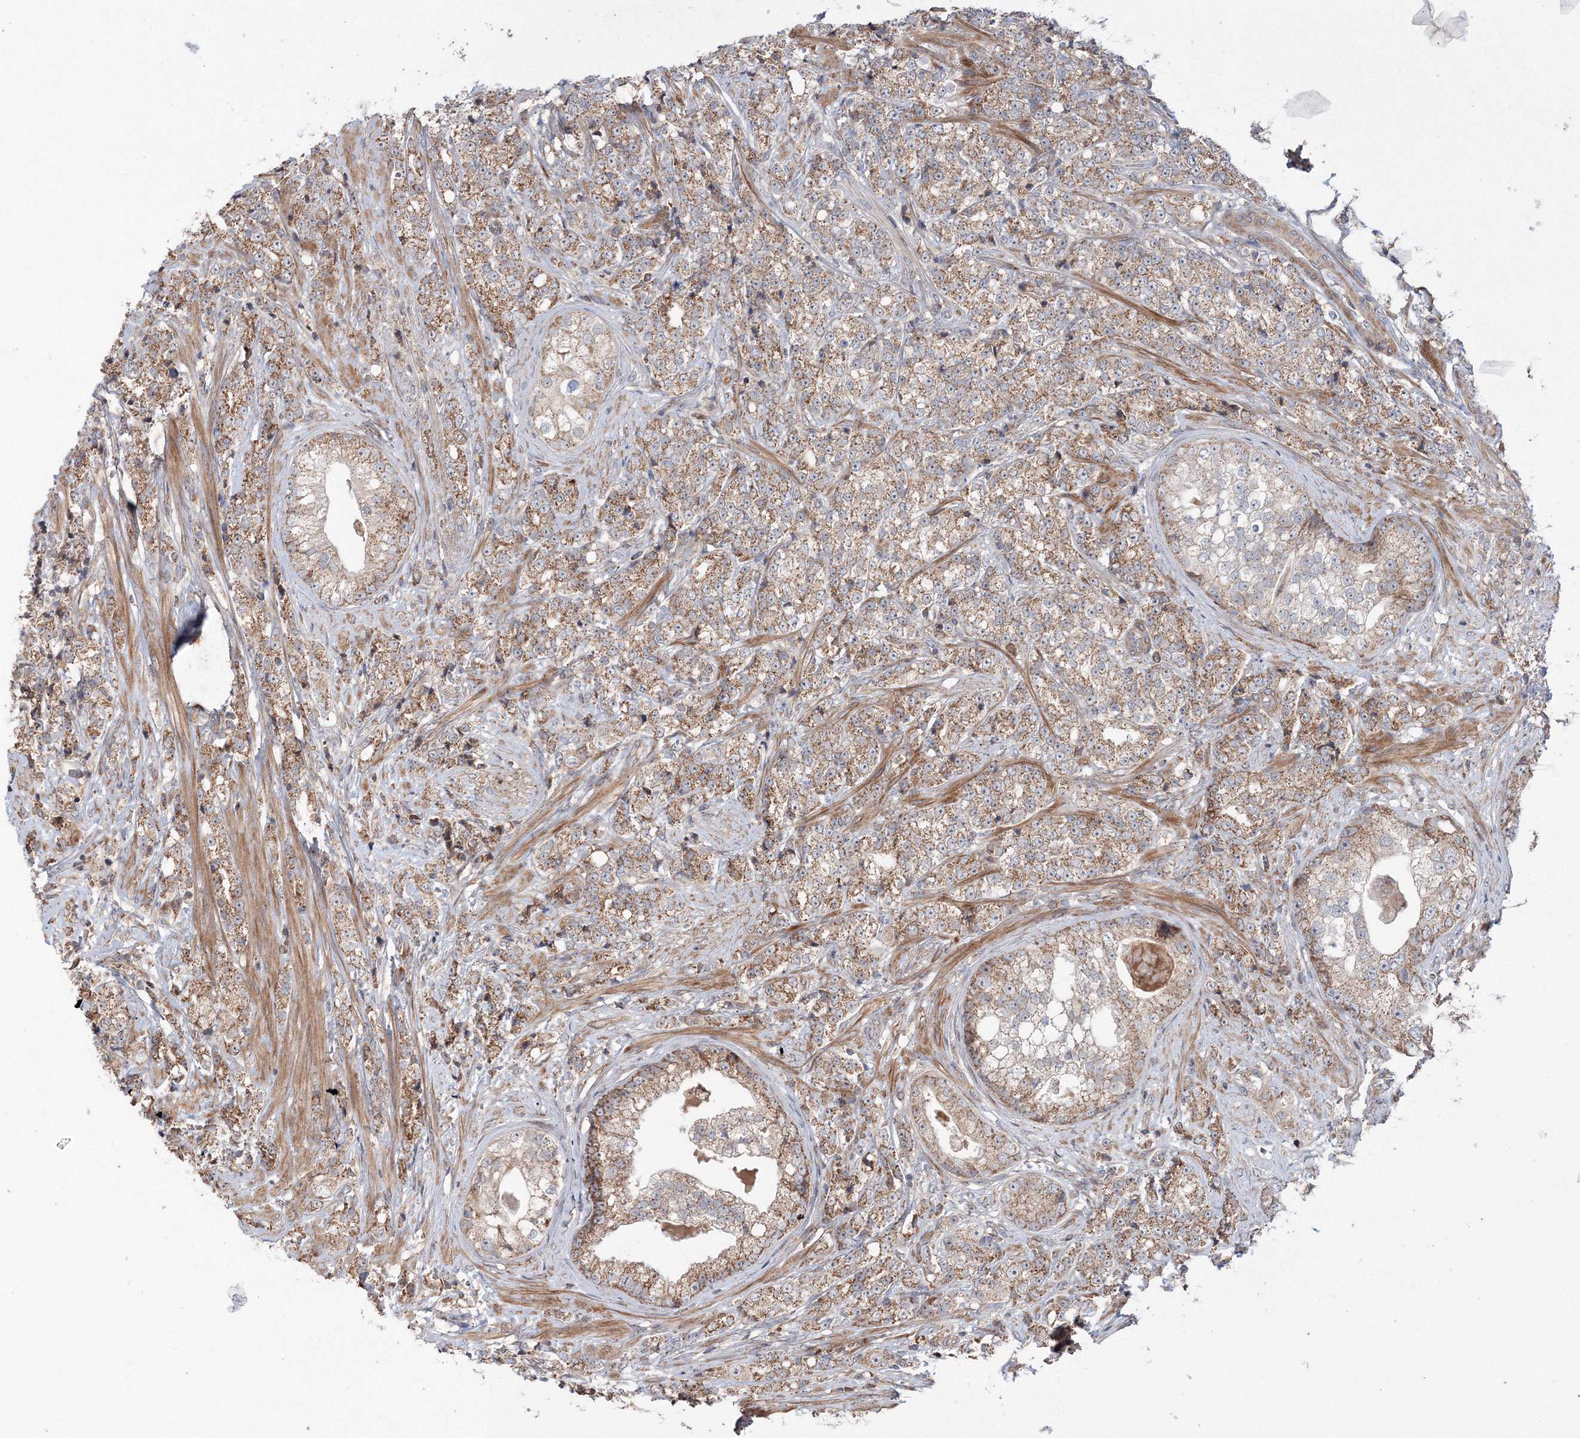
{"staining": {"intensity": "moderate", "quantity": ">75%", "location": "cytoplasmic/membranous"}, "tissue": "prostate cancer", "cell_type": "Tumor cells", "image_type": "cancer", "snomed": [{"axis": "morphology", "description": "Adenocarcinoma, High grade"}, {"axis": "topography", "description": "Prostate"}], "caption": "High-grade adenocarcinoma (prostate) stained for a protein demonstrates moderate cytoplasmic/membranous positivity in tumor cells.", "gene": "NOA1", "patient": {"sex": "male", "age": 69}}